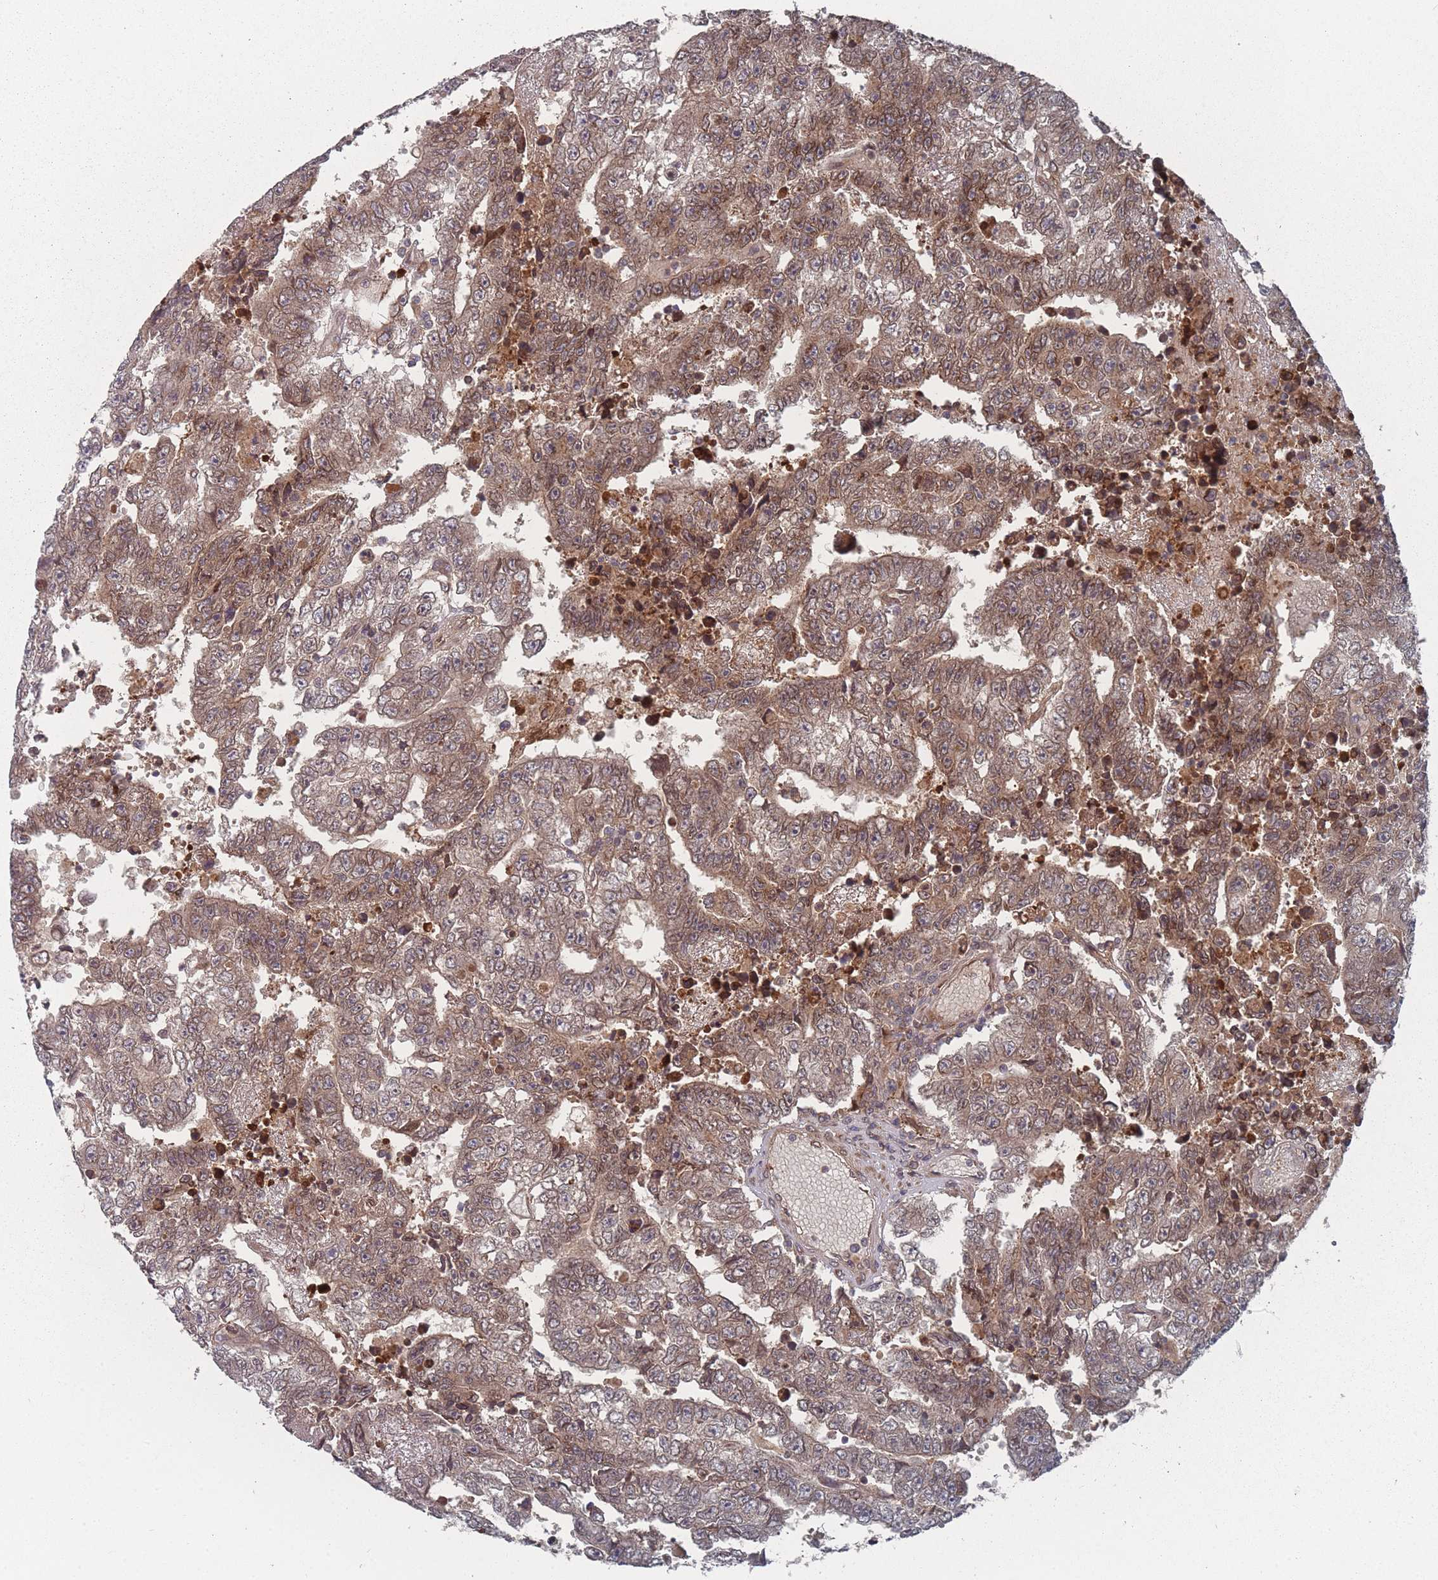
{"staining": {"intensity": "moderate", "quantity": ">75%", "location": "cytoplasmic/membranous,nuclear"}, "tissue": "testis cancer", "cell_type": "Tumor cells", "image_type": "cancer", "snomed": [{"axis": "morphology", "description": "Carcinoma, Embryonal, NOS"}, {"axis": "topography", "description": "Testis"}], "caption": "Protein staining of embryonal carcinoma (testis) tissue shows moderate cytoplasmic/membranous and nuclear staining in about >75% of tumor cells.", "gene": "TBC1D25", "patient": {"sex": "male", "age": 25}}